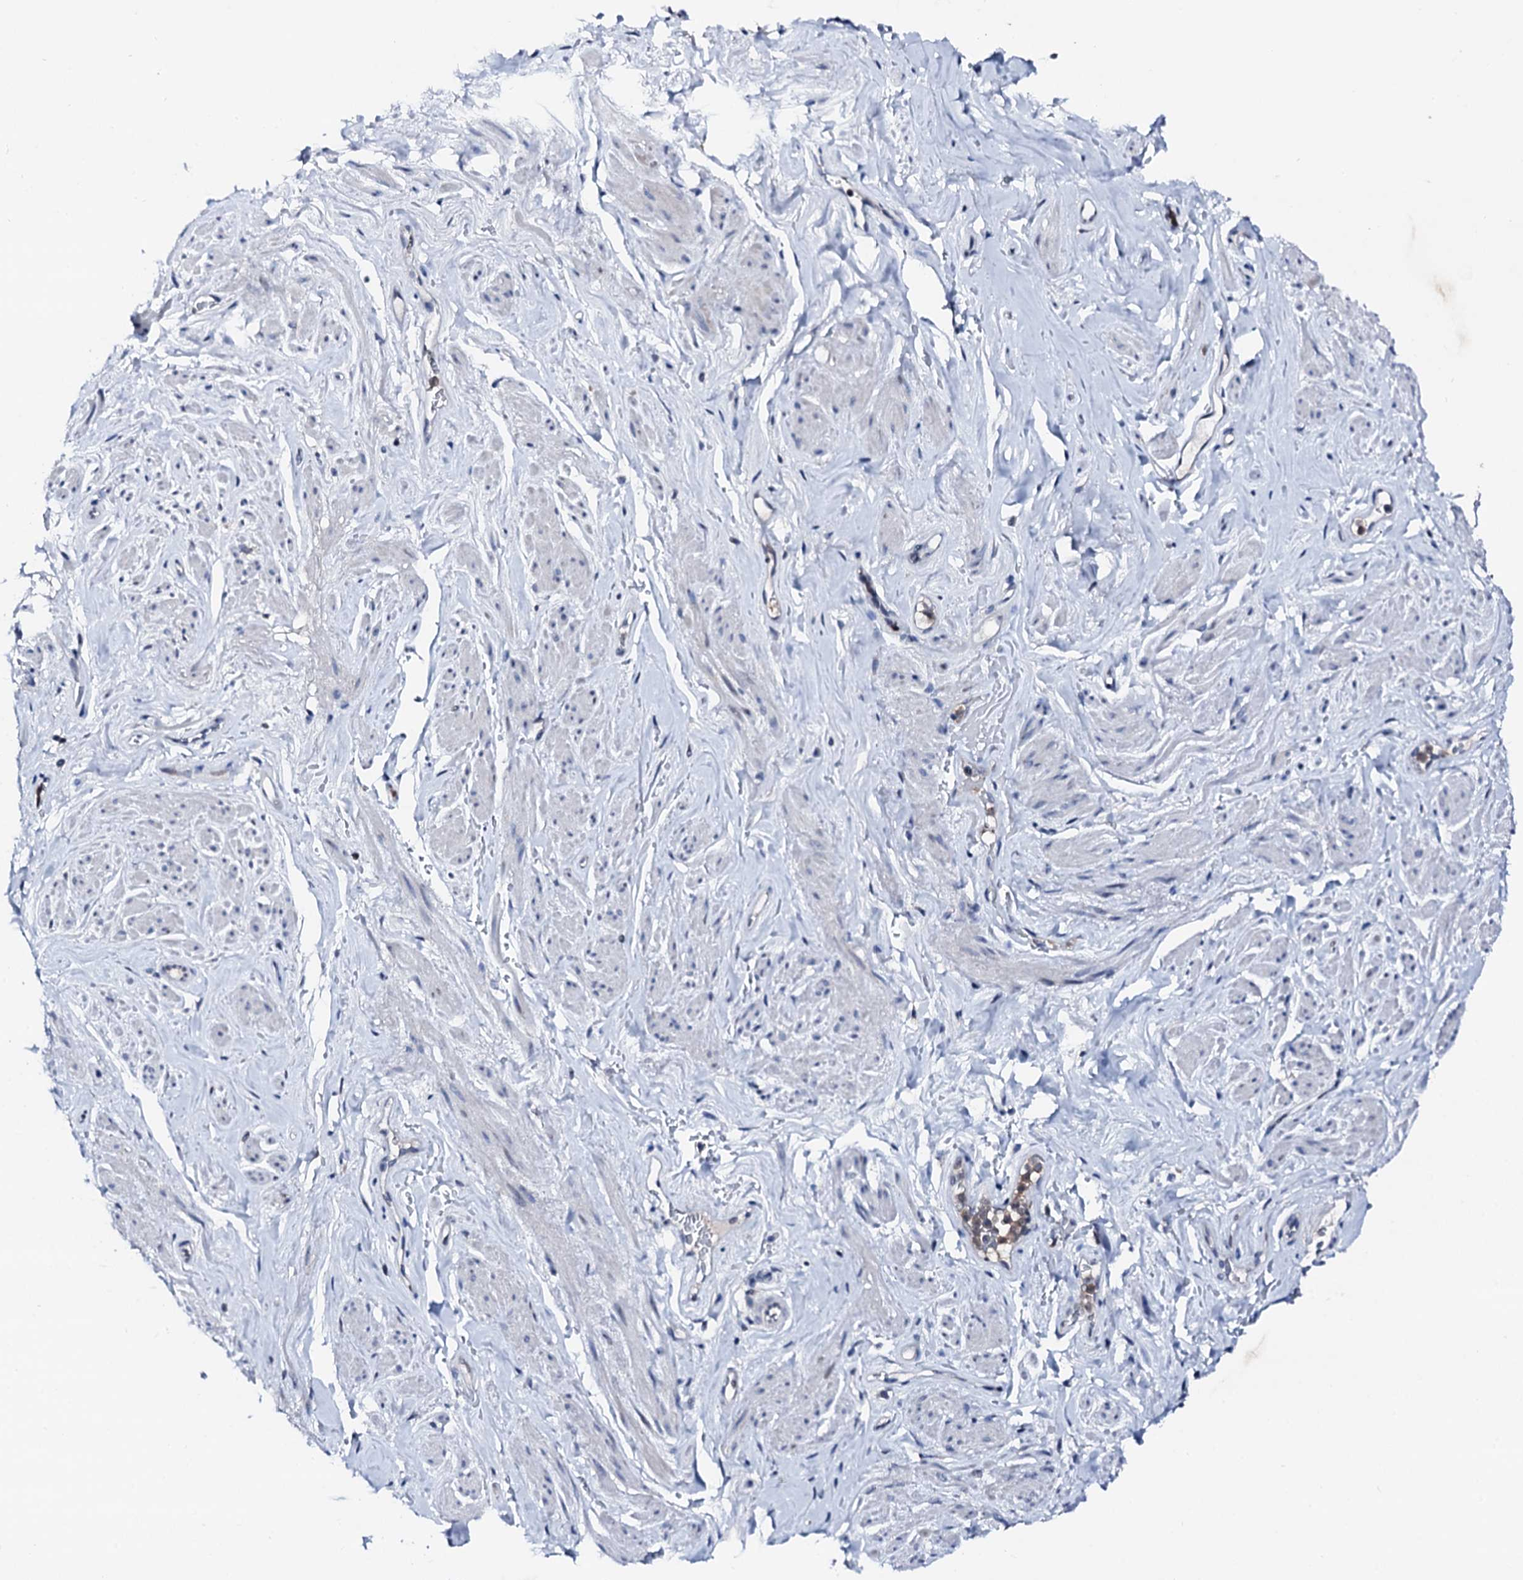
{"staining": {"intensity": "negative", "quantity": "none", "location": "none"}, "tissue": "smooth muscle", "cell_type": "Smooth muscle cells", "image_type": "normal", "snomed": [{"axis": "morphology", "description": "Normal tissue, NOS"}, {"axis": "topography", "description": "Smooth muscle"}, {"axis": "topography", "description": "Peripheral nerve tissue"}], "caption": "Histopathology image shows no significant protein positivity in smooth muscle cells of unremarkable smooth muscle. (DAB immunohistochemistry (IHC) with hematoxylin counter stain).", "gene": "TRAFD1", "patient": {"sex": "male", "age": 69}}